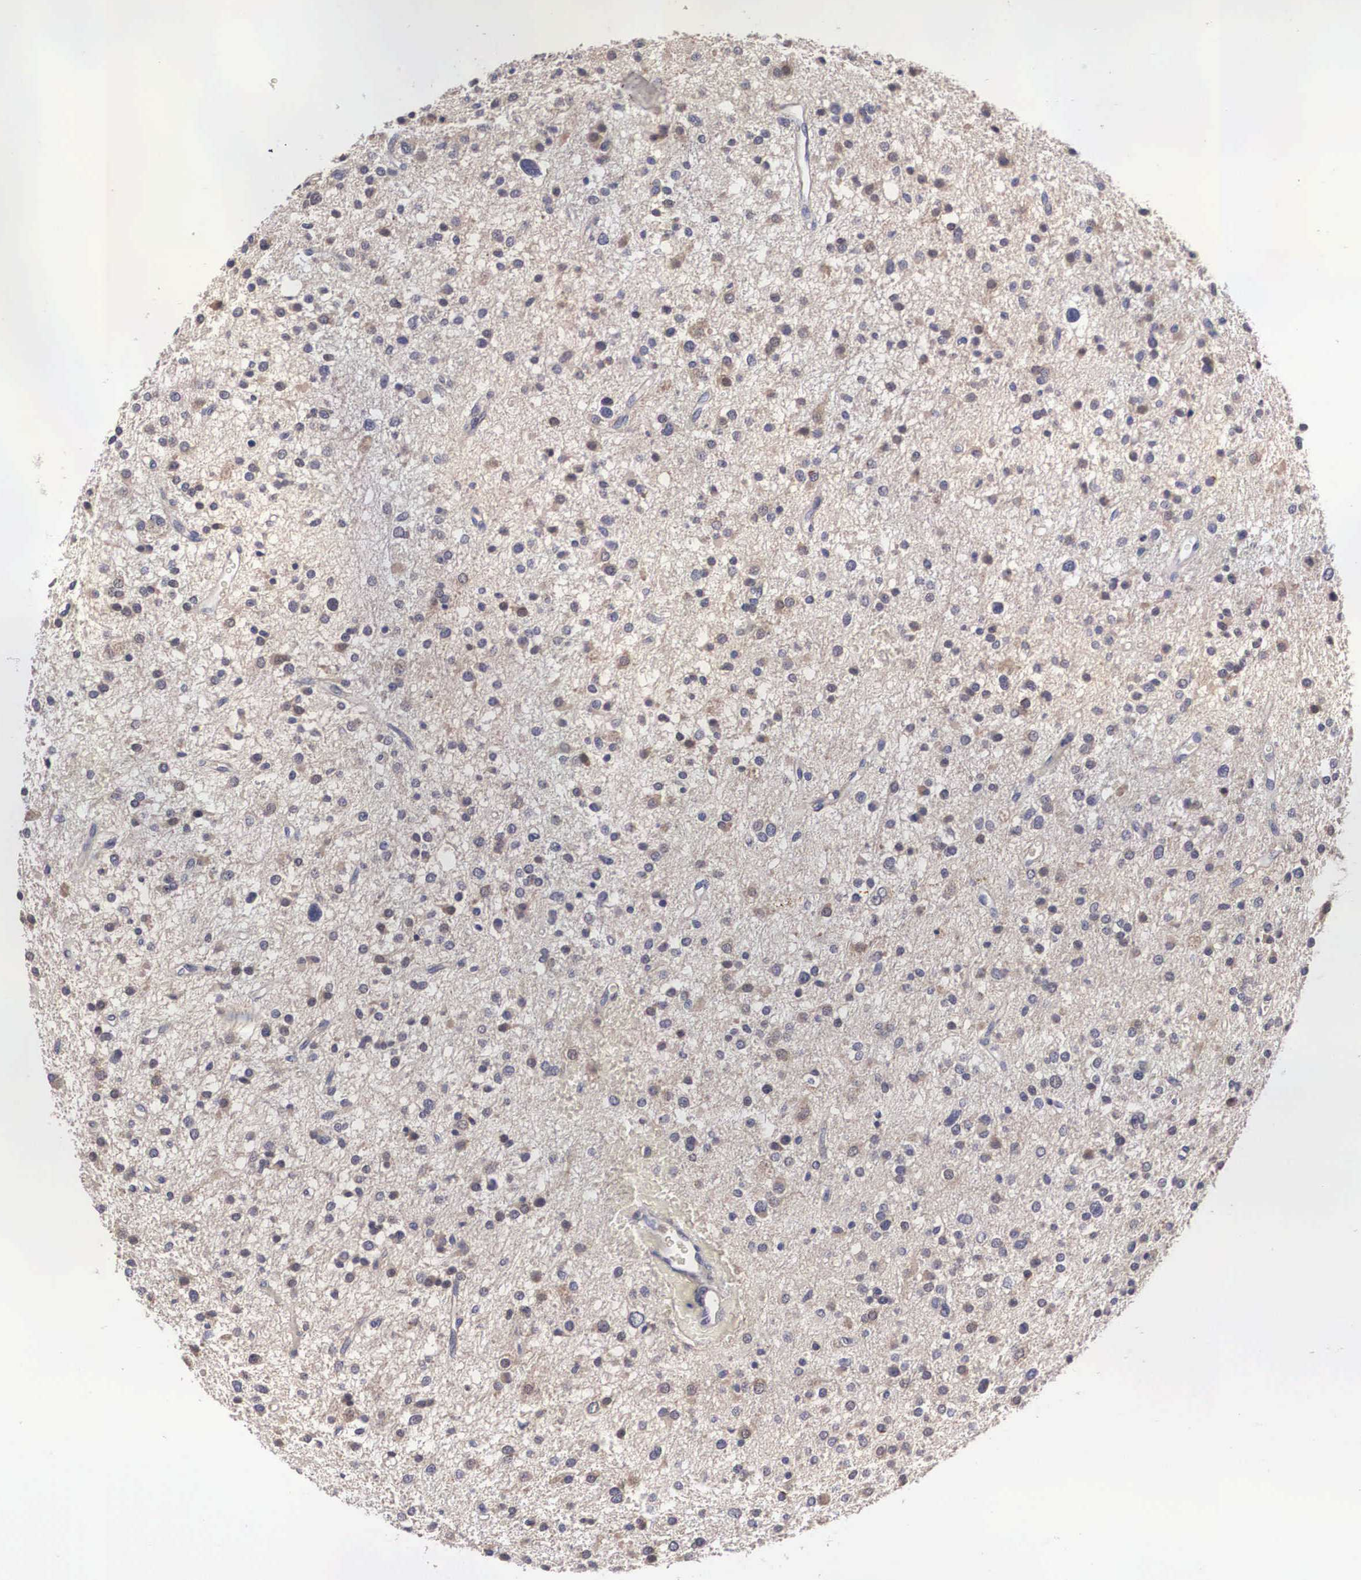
{"staining": {"intensity": "weak", "quantity": ">75%", "location": "cytoplasmic/membranous"}, "tissue": "glioma", "cell_type": "Tumor cells", "image_type": "cancer", "snomed": [{"axis": "morphology", "description": "Glioma, malignant, Low grade"}, {"axis": "topography", "description": "Brain"}], "caption": "A photomicrograph of human low-grade glioma (malignant) stained for a protein demonstrates weak cytoplasmic/membranous brown staining in tumor cells.", "gene": "ABHD4", "patient": {"sex": "female", "age": 36}}